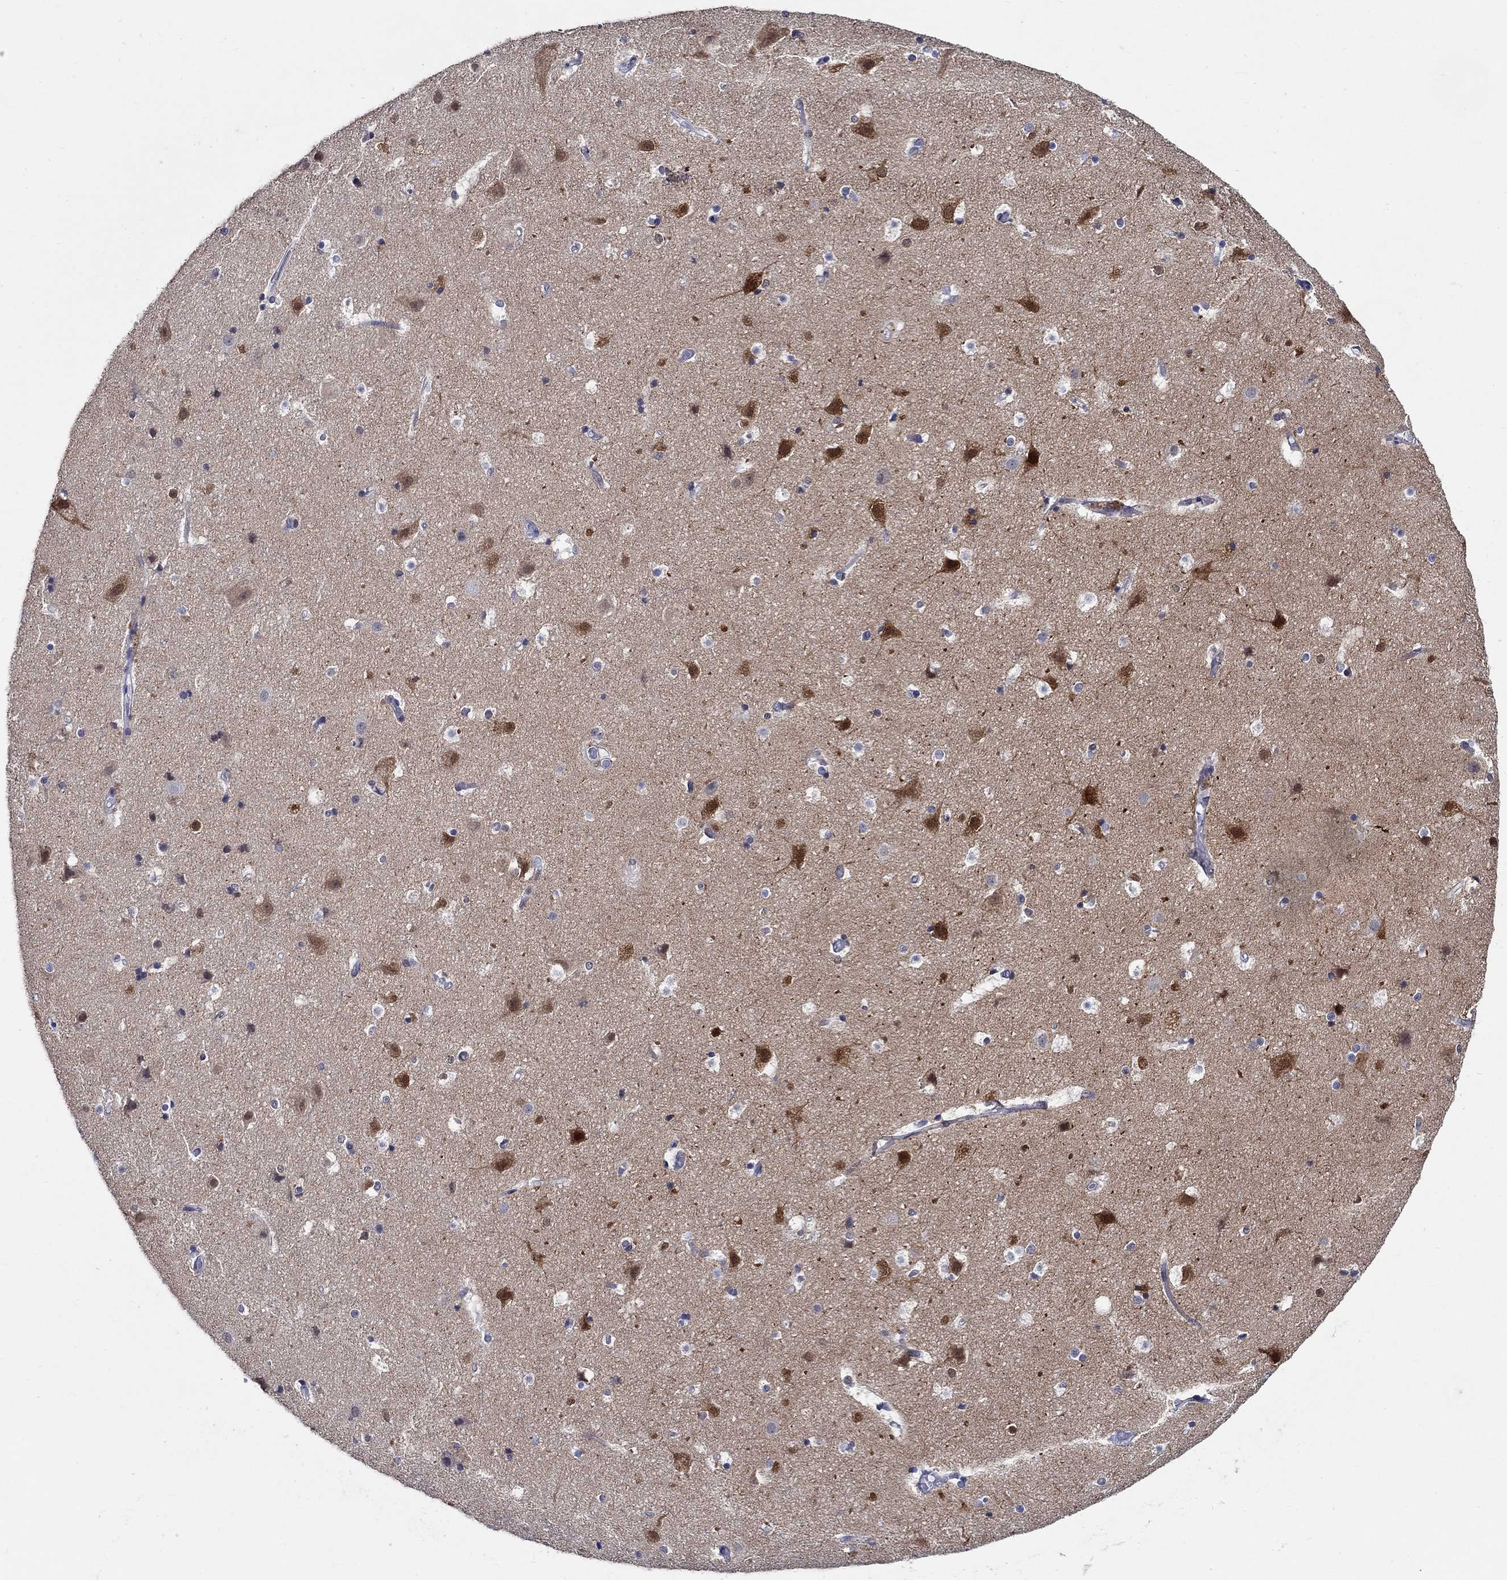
{"staining": {"intensity": "negative", "quantity": "none", "location": "none"}, "tissue": "cerebral cortex", "cell_type": "Endothelial cells", "image_type": "normal", "snomed": [{"axis": "morphology", "description": "Normal tissue, NOS"}, {"axis": "topography", "description": "Cerebral cortex"}], "caption": "This is a histopathology image of IHC staining of benign cerebral cortex, which shows no positivity in endothelial cells.", "gene": "PDE1B", "patient": {"sex": "female", "age": 52}}